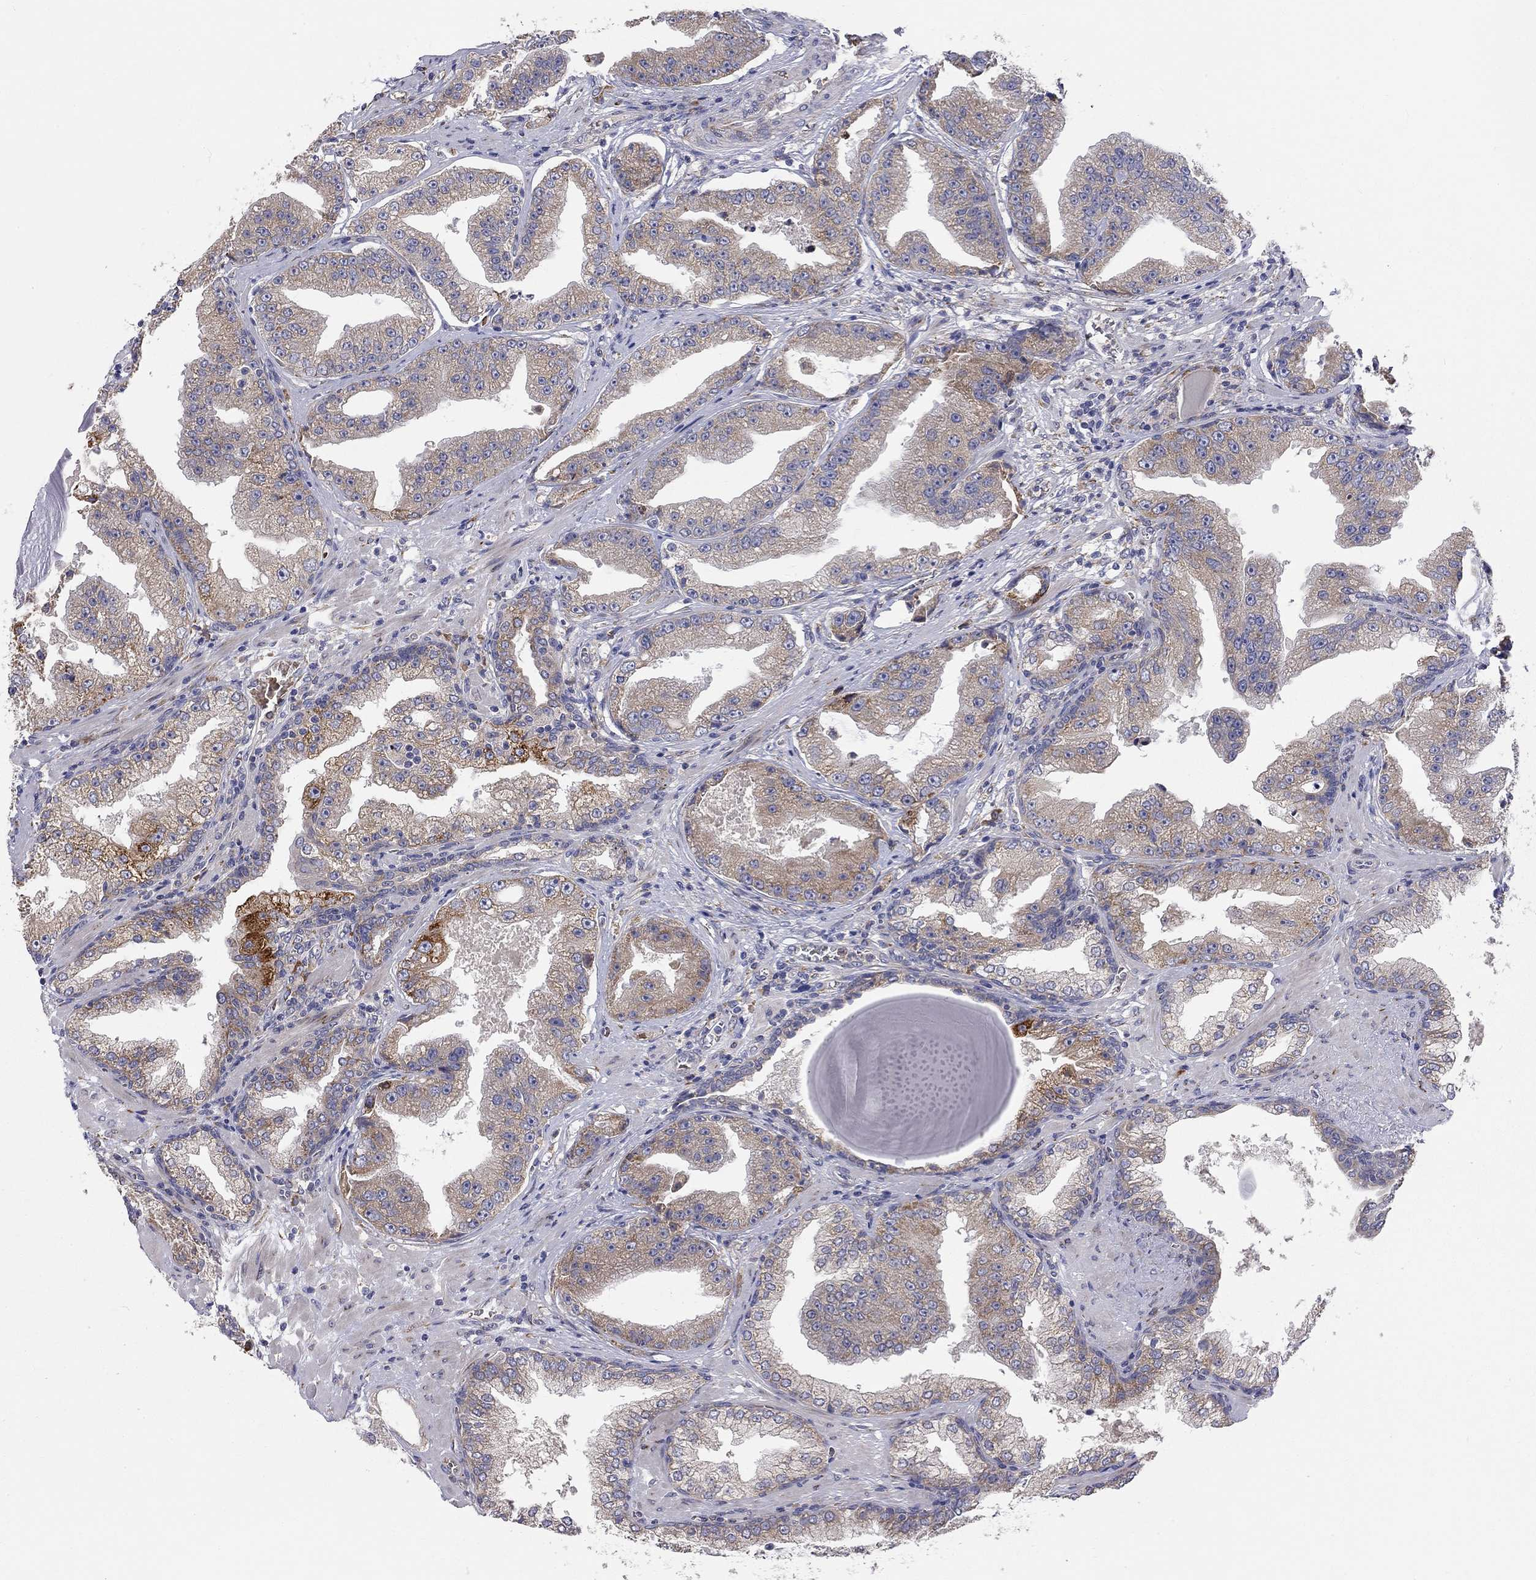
{"staining": {"intensity": "moderate", "quantity": "25%-75%", "location": "cytoplasmic/membranous"}, "tissue": "prostate cancer", "cell_type": "Tumor cells", "image_type": "cancer", "snomed": [{"axis": "morphology", "description": "Adenocarcinoma, Low grade"}, {"axis": "topography", "description": "Prostate"}], "caption": "There is medium levels of moderate cytoplasmic/membranous expression in tumor cells of prostate cancer (adenocarcinoma (low-grade)), as demonstrated by immunohistochemical staining (brown color).", "gene": "CASTOR1", "patient": {"sex": "male", "age": 62}}